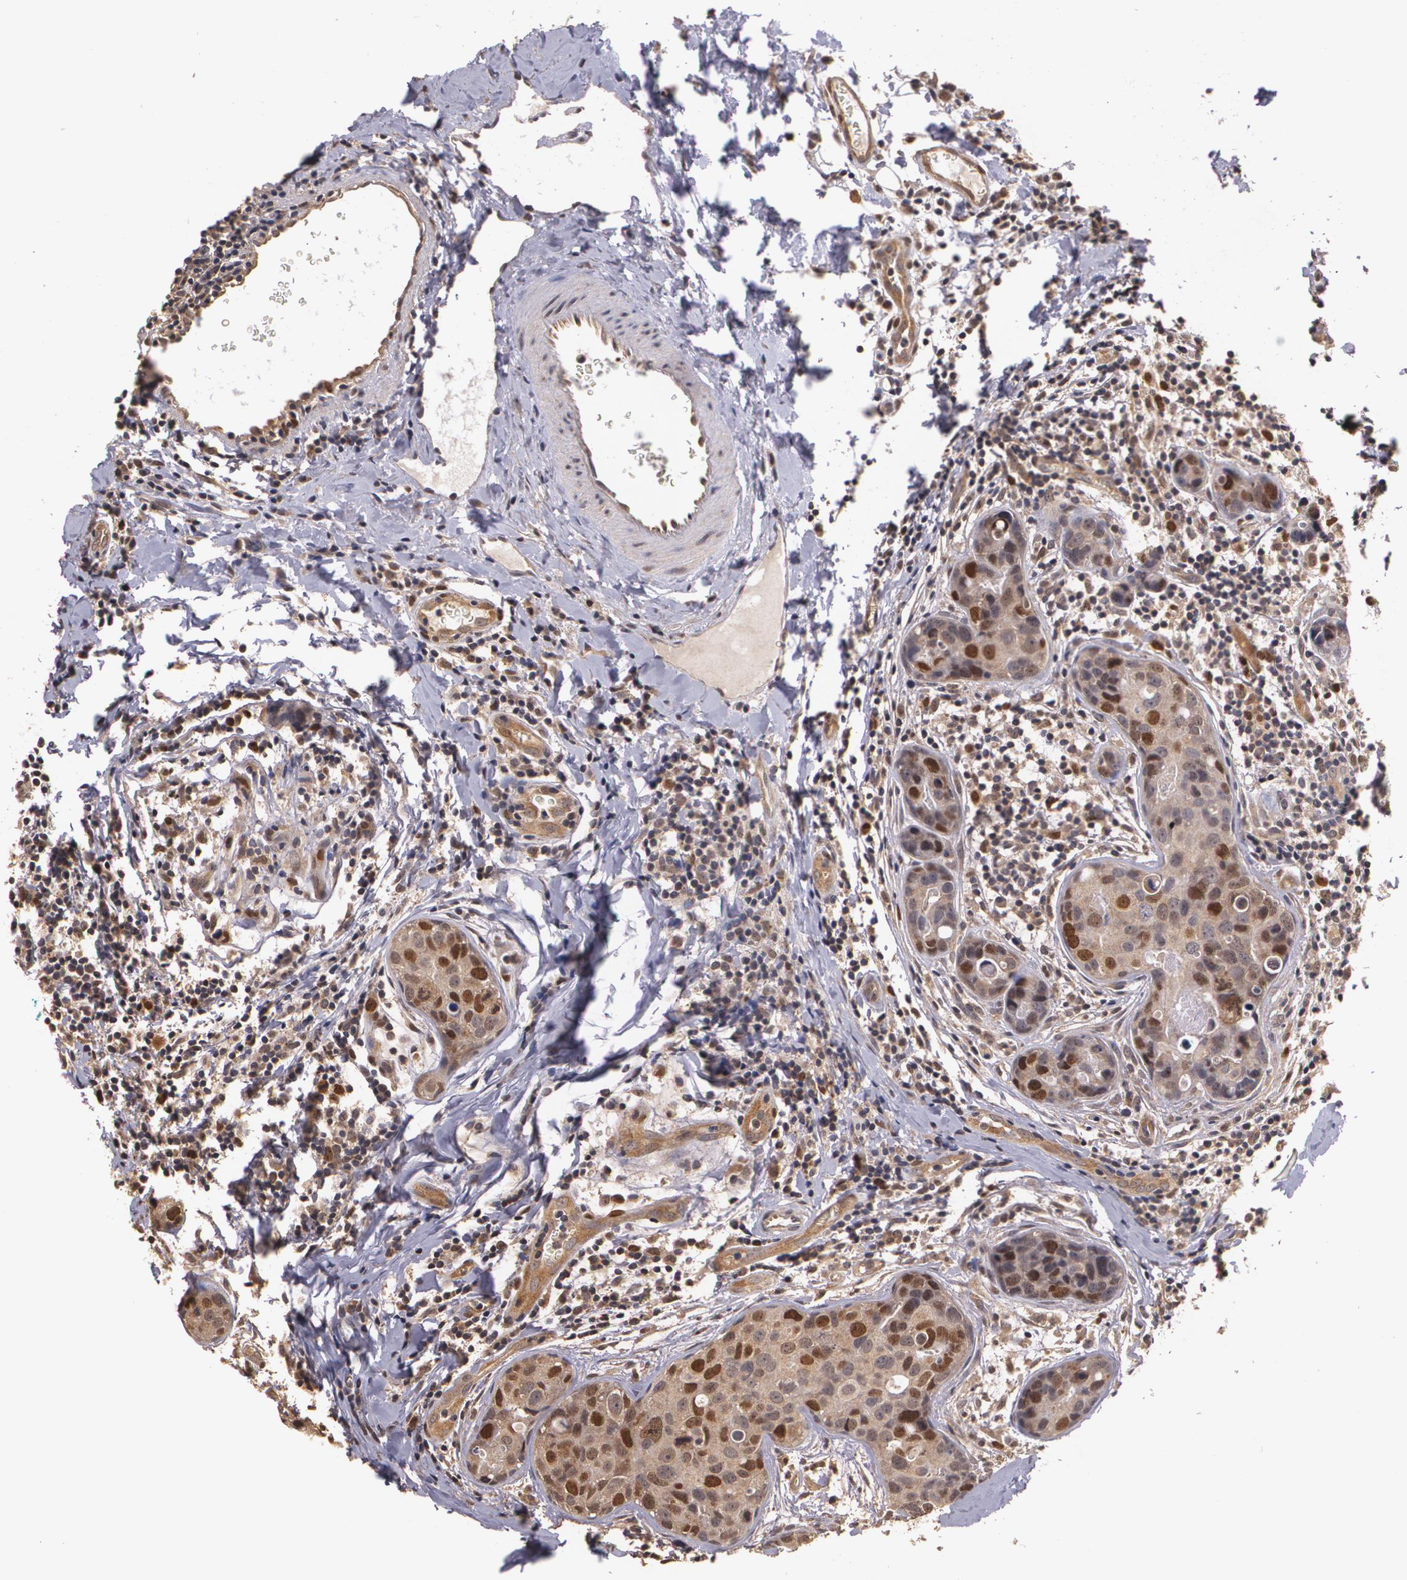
{"staining": {"intensity": "strong", "quantity": ">75%", "location": "cytoplasmic/membranous,nuclear"}, "tissue": "breast cancer", "cell_type": "Tumor cells", "image_type": "cancer", "snomed": [{"axis": "morphology", "description": "Duct carcinoma"}, {"axis": "topography", "description": "Breast"}], "caption": "Strong cytoplasmic/membranous and nuclear protein positivity is seen in approximately >75% of tumor cells in breast infiltrating ductal carcinoma.", "gene": "BRCA1", "patient": {"sex": "female", "age": 24}}